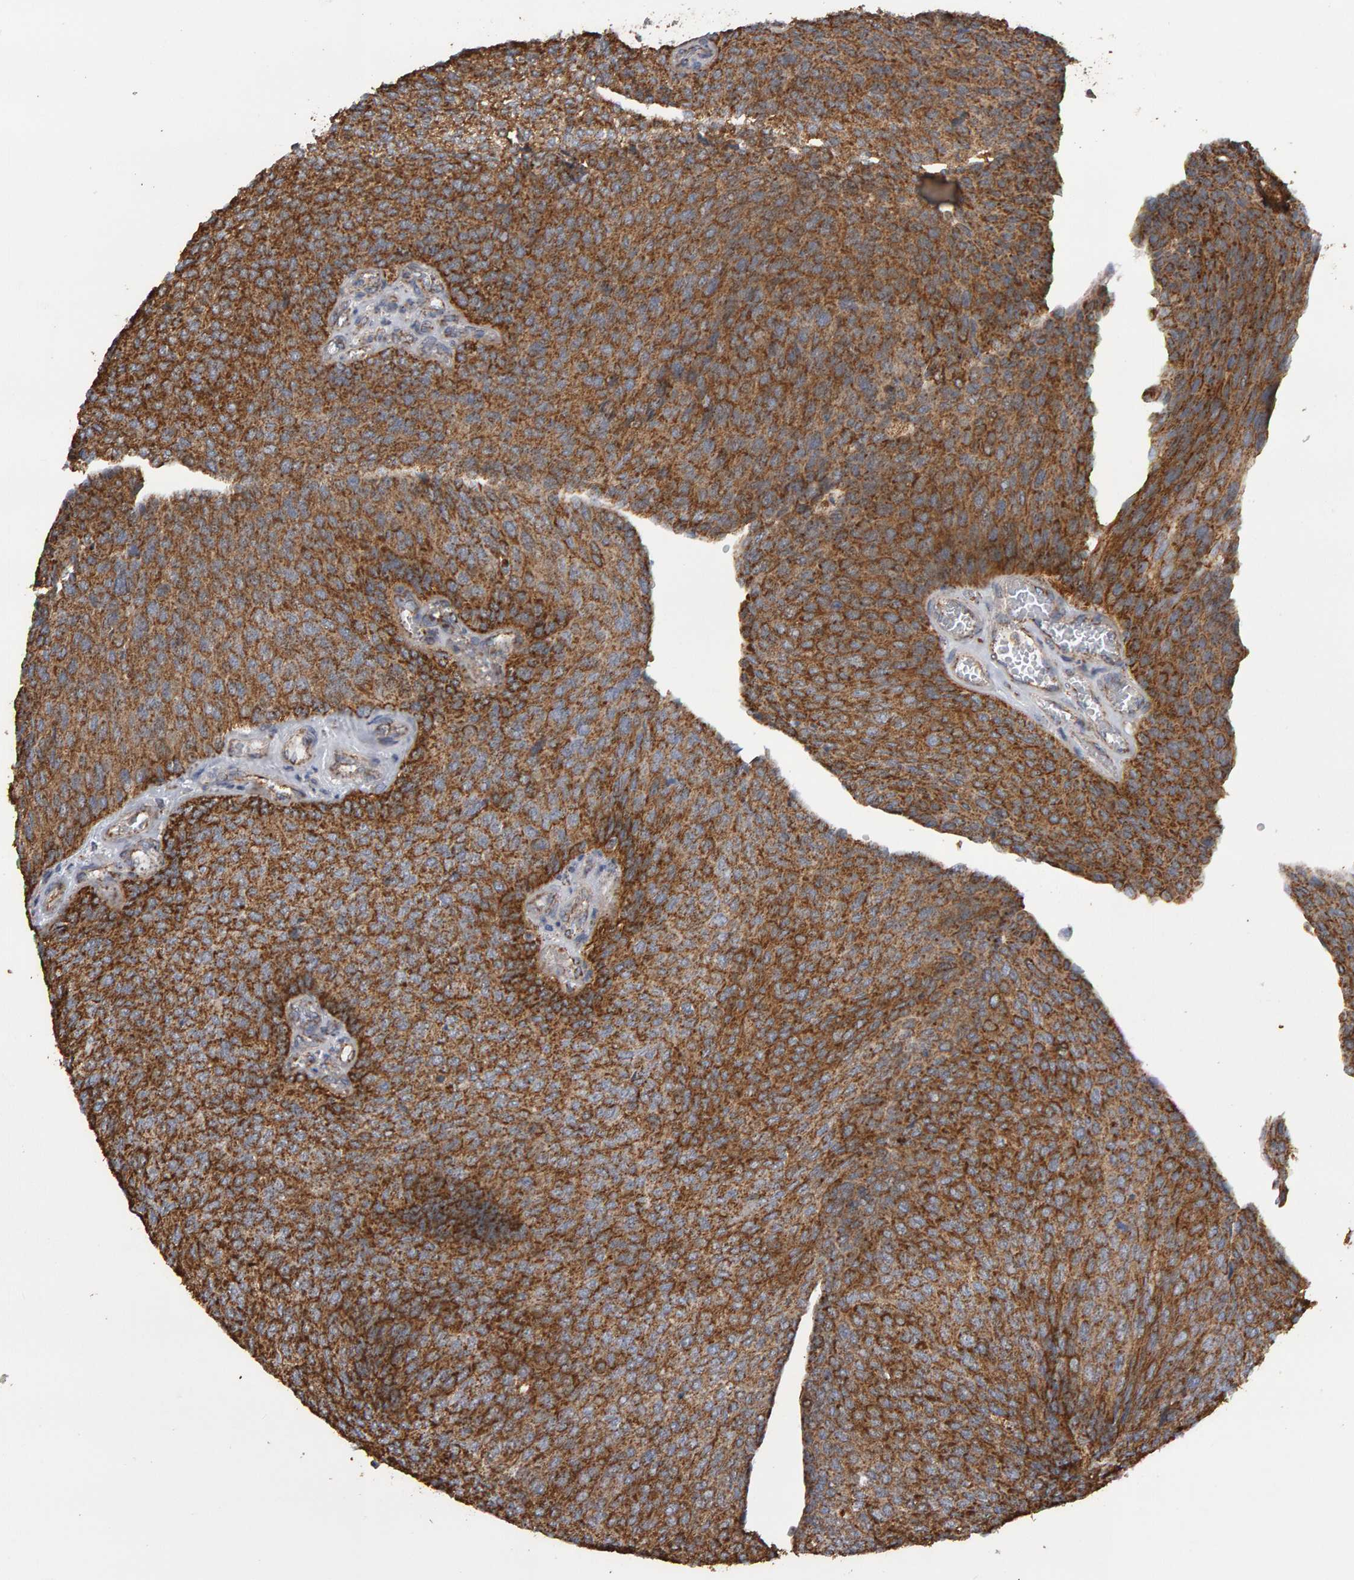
{"staining": {"intensity": "moderate", "quantity": ">75%", "location": "cytoplasmic/membranous"}, "tissue": "urothelial cancer", "cell_type": "Tumor cells", "image_type": "cancer", "snomed": [{"axis": "morphology", "description": "Urothelial carcinoma, Low grade"}, {"axis": "topography", "description": "Urinary bladder"}], "caption": "Approximately >75% of tumor cells in human urothelial cancer exhibit moderate cytoplasmic/membranous protein positivity as visualized by brown immunohistochemical staining.", "gene": "TOM1L1", "patient": {"sex": "female", "age": 79}}